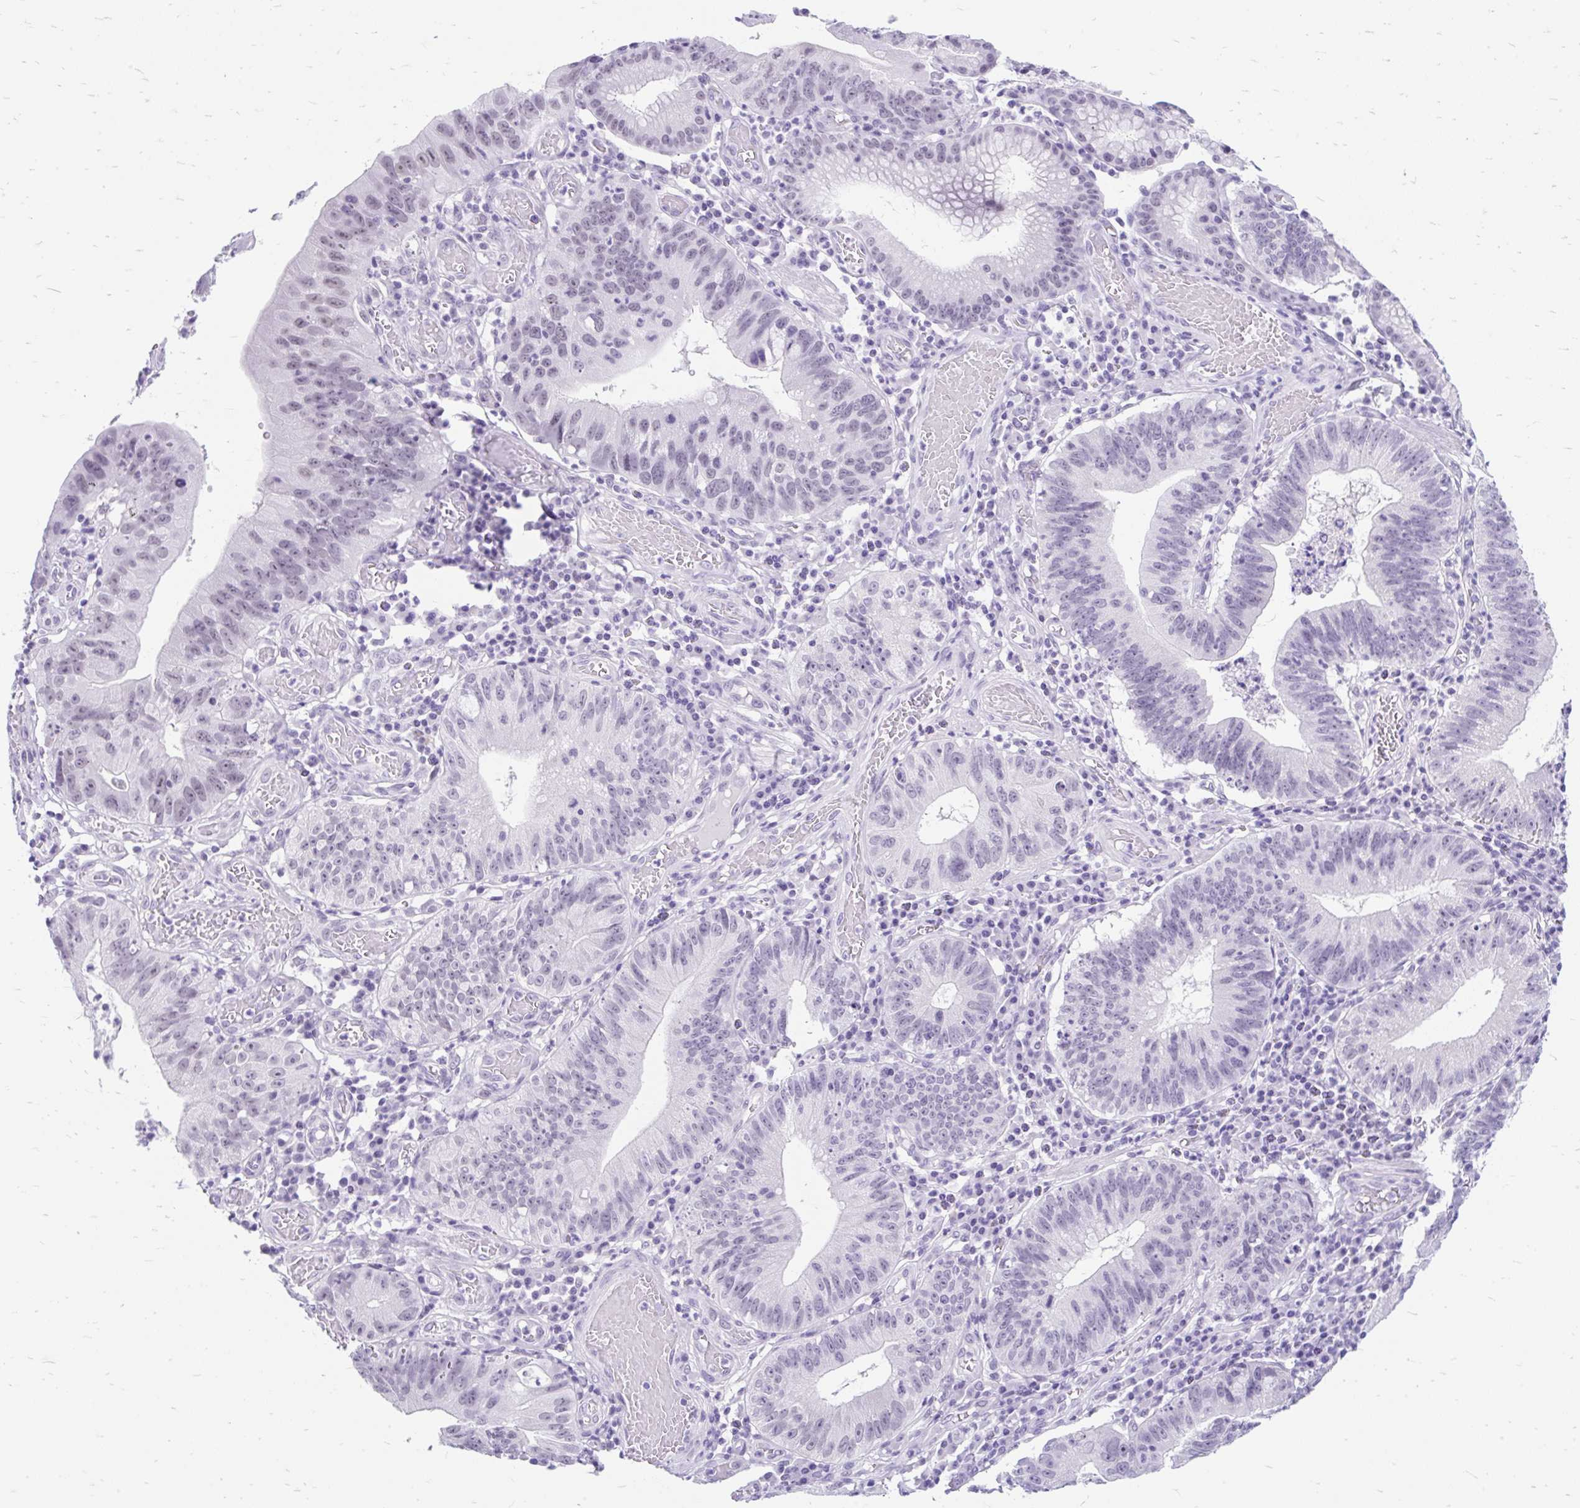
{"staining": {"intensity": "negative", "quantity": "none", "location": "none"}, "tissue": "stomach cancer", "cell_type": "Tumor cells", "image_type": "cancer", "snomed": [{"axis": "morphology", "description": "Adenocarcinoma, NOS"}, {"axis": "topography", "description": "Stomach"}], "caption": "This is an immunohistochemistry micrograph of human stomach cancer. There is no positivity in tumor cells.", "gene": "SCGB1A1", "patient": {"sex": "male", "age": 59}}